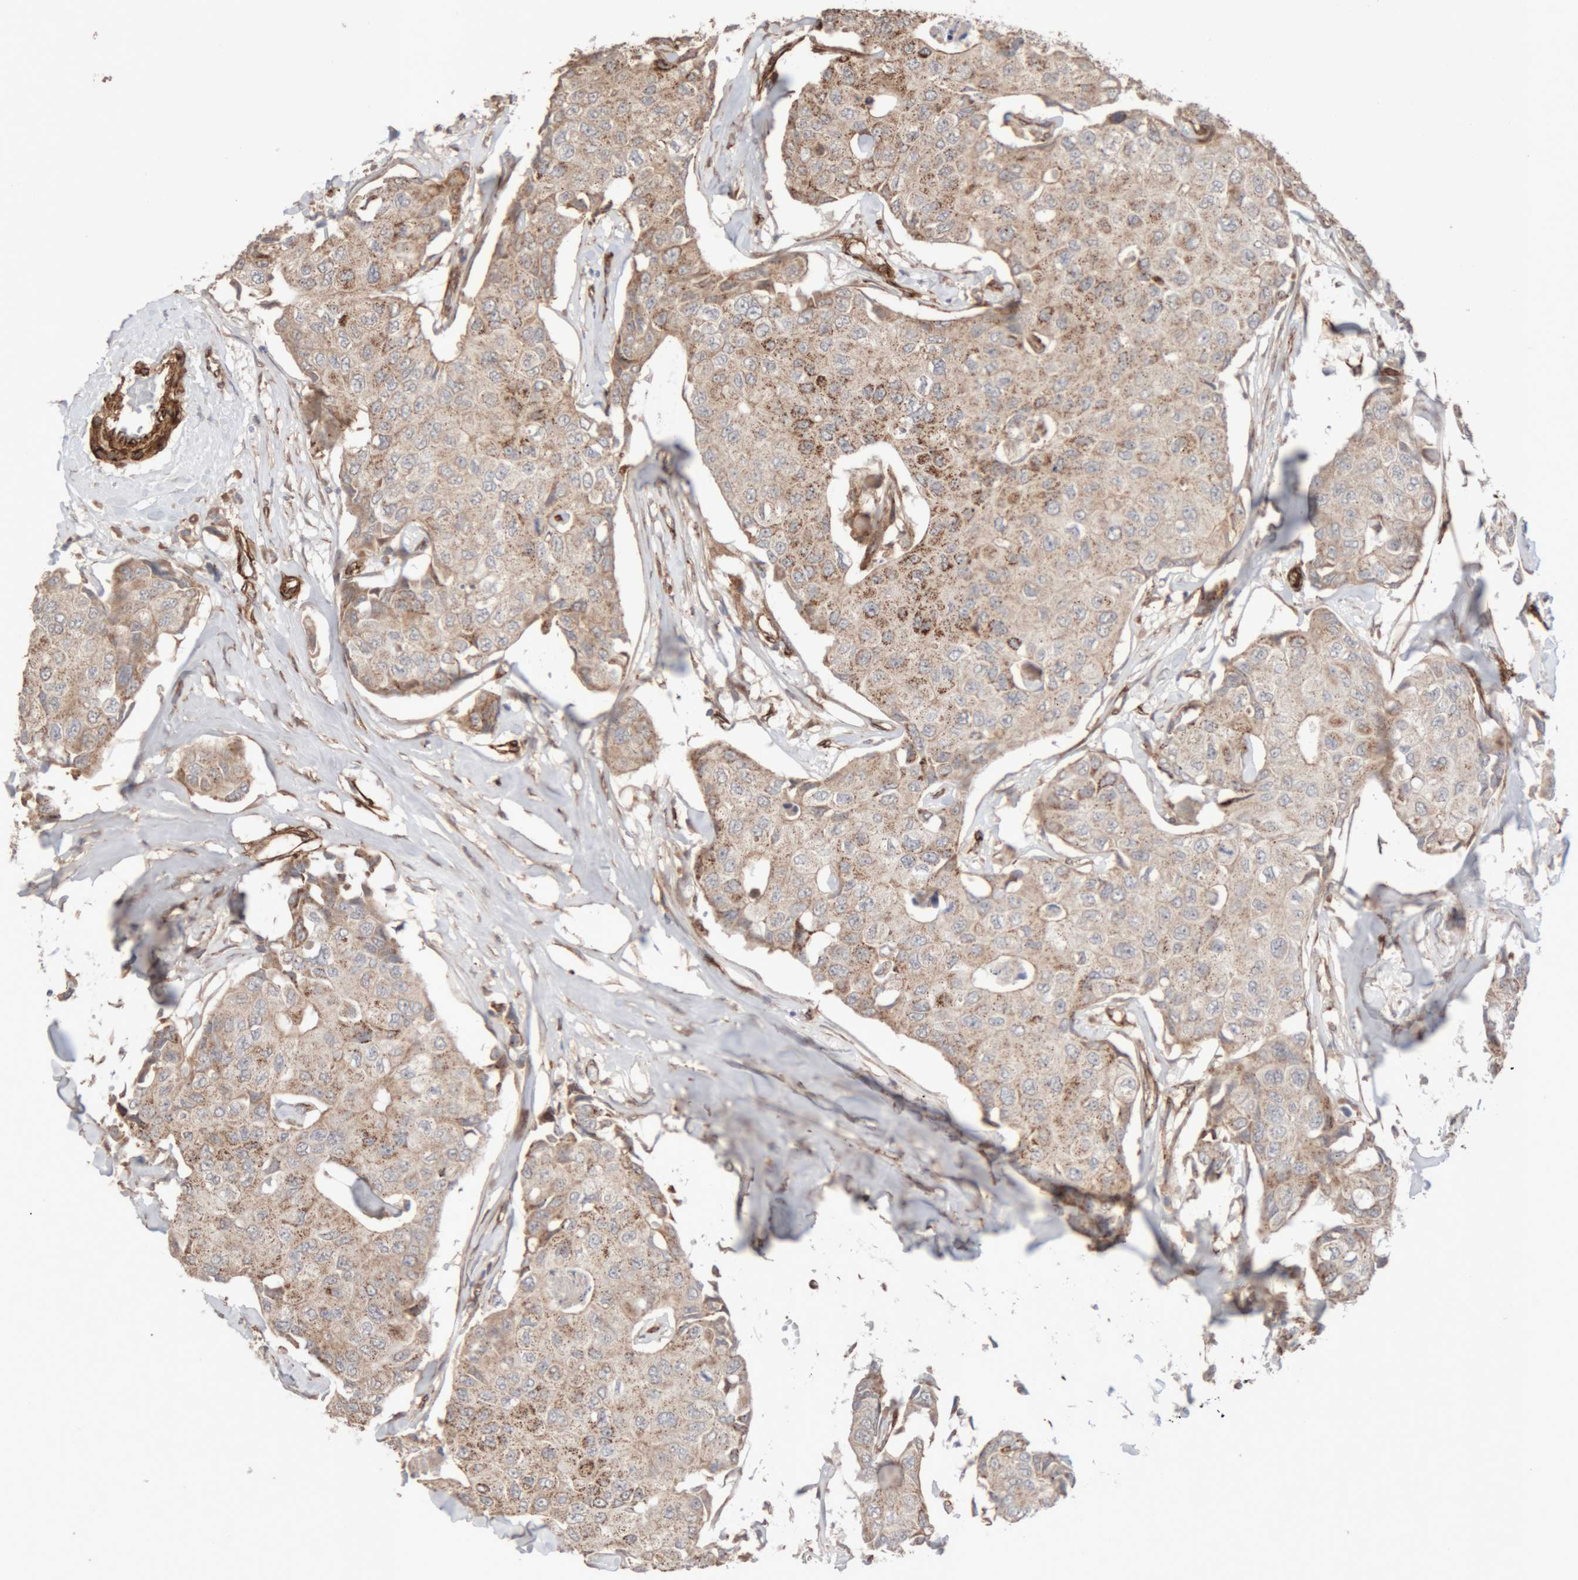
{"staining": {"intensity": "moderate", "quantity": "25%-75%", "location": "cytoplasmic/membranous"}, "tissue": "breast cancer", "cell_type": "Tumor cells", "image_type": "cancer", "snomed": [{"axis": "morphology", "description": "Duct carcinoma"}, {"axis": "topography", "description": "Breast"}], "caption": "Immunohistochemistry of breast infiltrating ductal carcinoma displays medium levels of moderate cytoplasmic/membranous positivity in approximately 25%-75% of tumor cells. (DAB = brown stain, brightfield microscopy at high magnification).", "gene": "RAB32", "patient": {"sex": "female", "age": 80}}